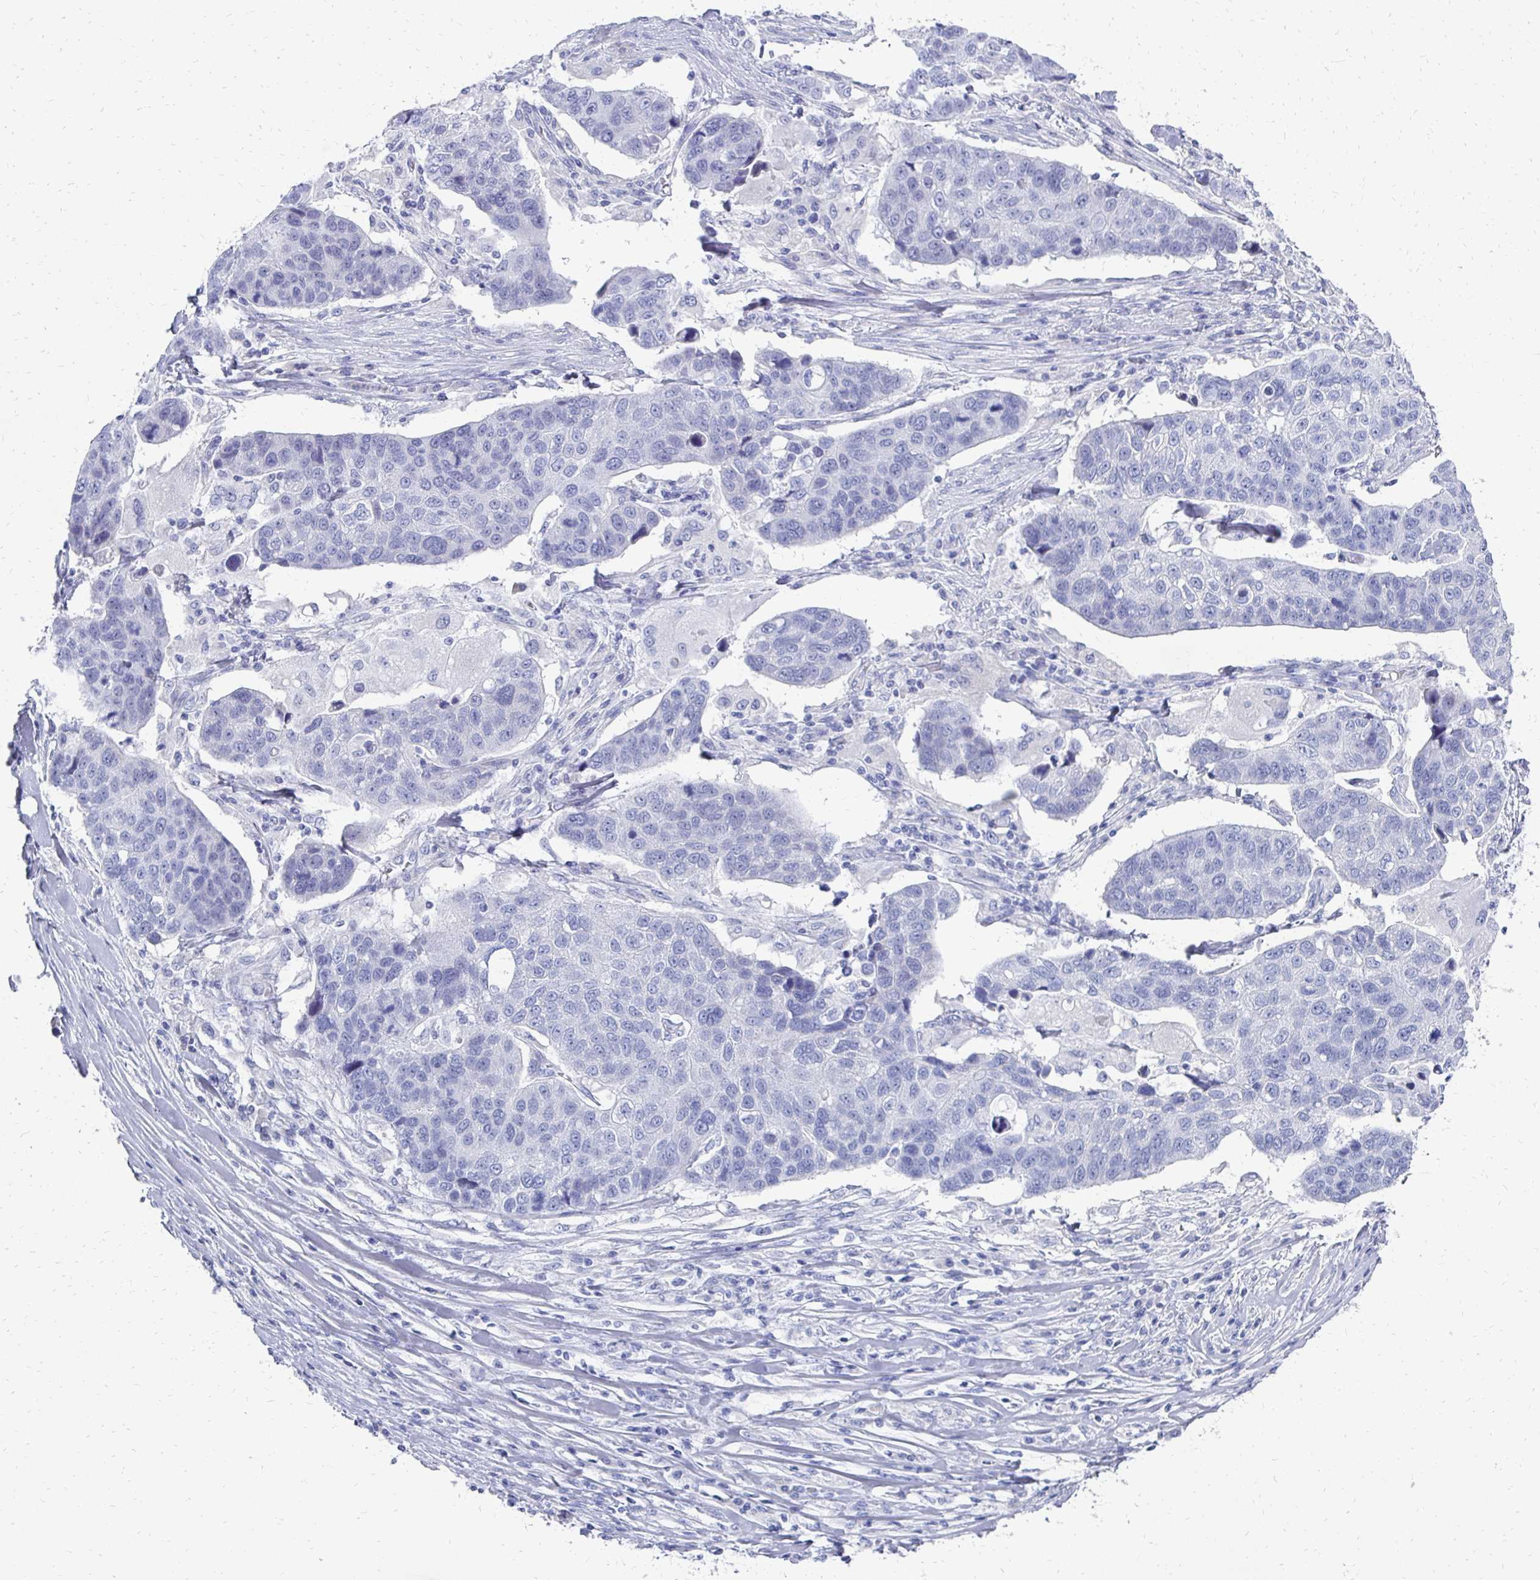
{"staining": {"intensity": "negative", "quantity": "none", "location": "none"}, "tissue": "lung cancer", "cell_type": "Tumor cells", "image_type": "cancer", "snomed": [{"axis": "morphology", "description": "Squamous cell carcinoma, NOS"}, {"axis": "topography", "description": "Lymph node"}, {"axis": "topography", "description": "Lung"}], "caption": "The photomicrograph exhibits no significant expression in tumor cells of lung cancer (squamous cell carcinoma).", "gene": "SYCP3", "patient": {"sex": "male", "age": 61}}